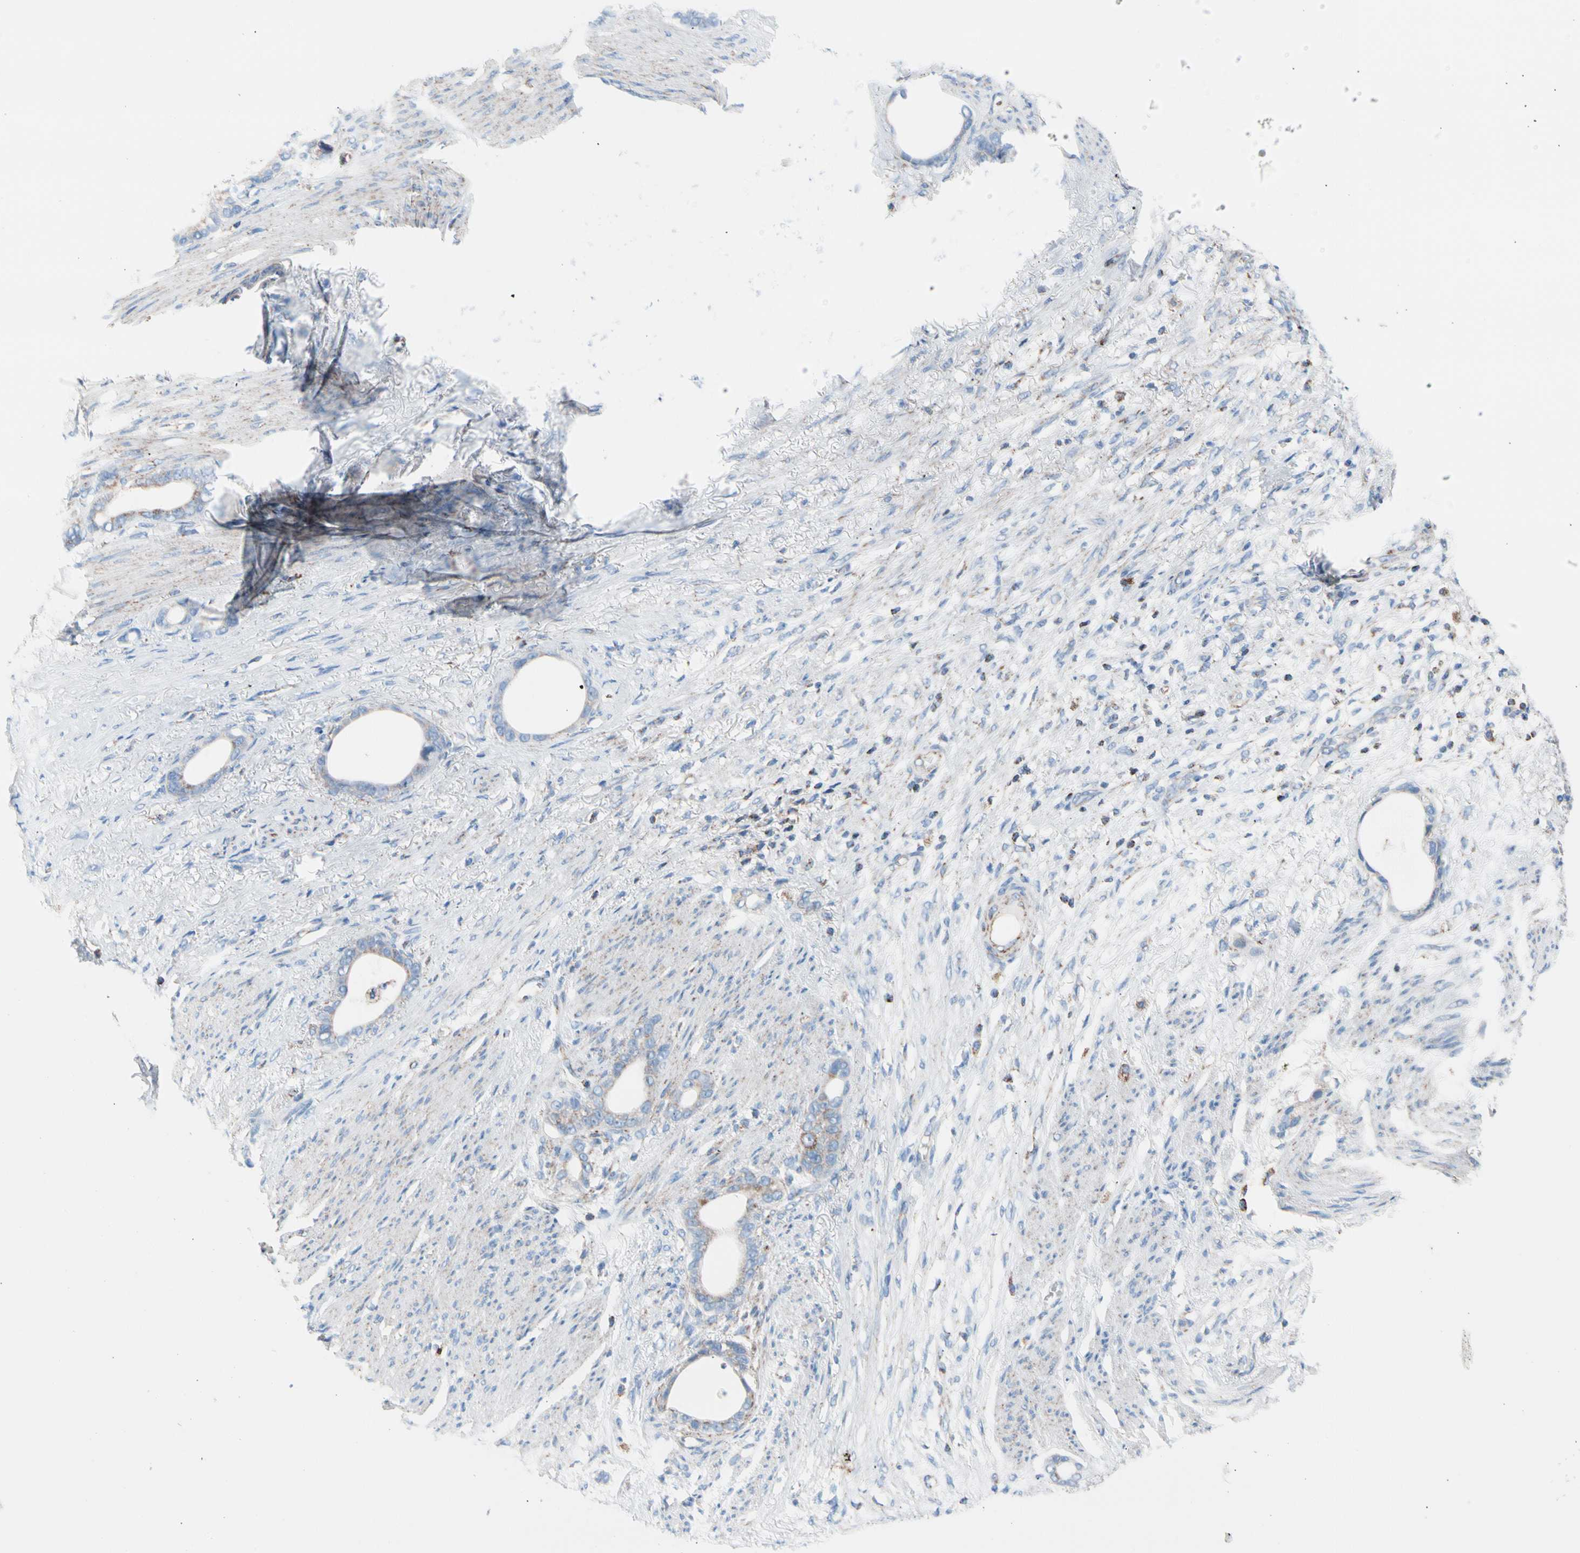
{"staining": {"intensity": "weak", "quantity": "<25%", "location": "cytoplasmic/membranous"}, "tissue": "stomach cancer", "cell_type": "Tumor cells", "image_type": "cancer", "snomed": [{"axis": "morphology", "description": "Adenocarcinoma, NOS"}, {"axis": "topography", "description": "Stomach"}], "caption": "The histopathology image shows no significant expression in tumor cells of stomach cancer (adenocarcinoma).", "gene": "HK1", "patient": {"sex": "female", "age": 75}}